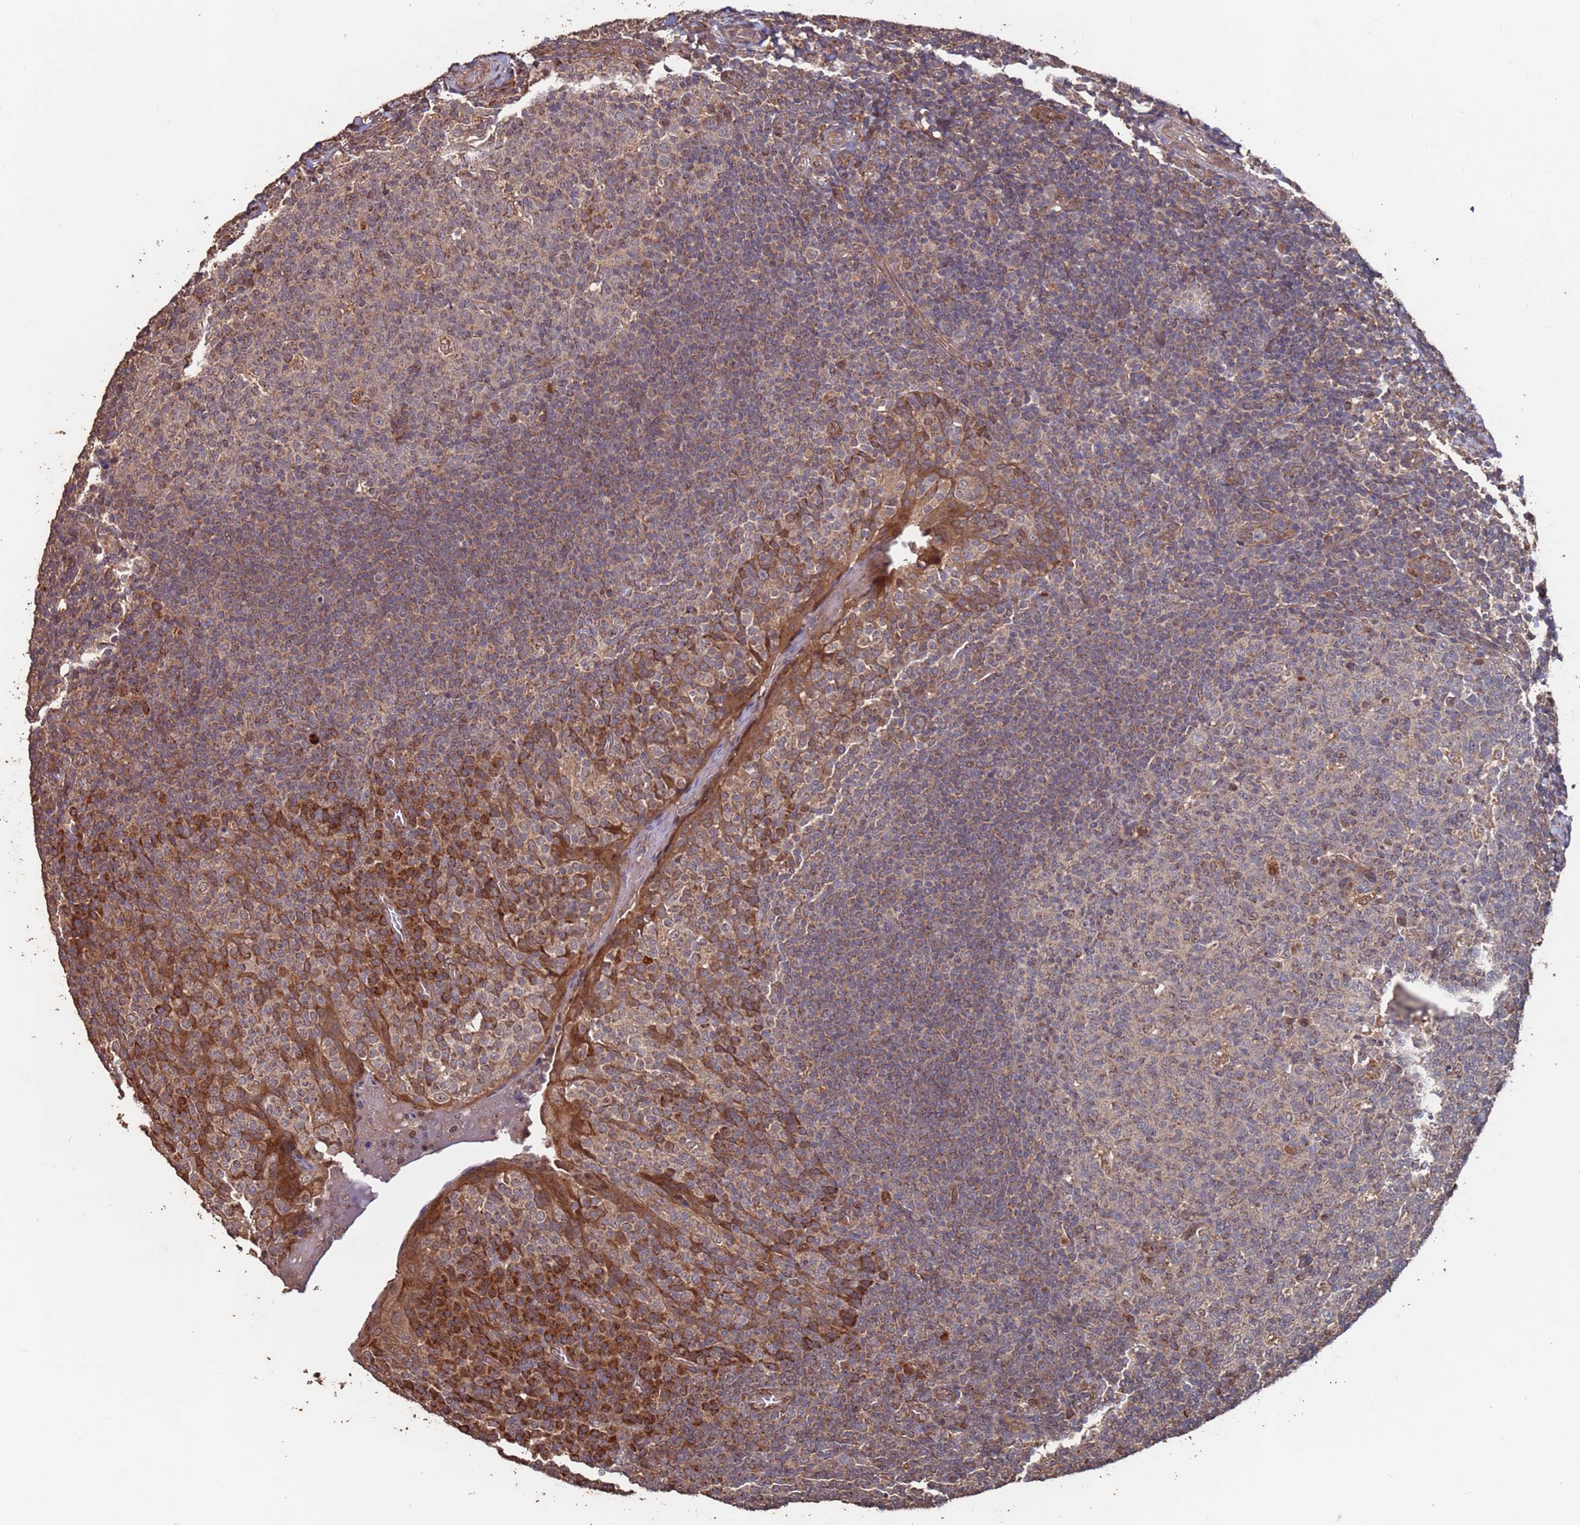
{"staining": {"intensity": "moderate", "quantity": "<25%", "location": "cytoplasmic/membranous,nuclear"}, "tissue": "tonsil", "cell_type": "Germinal center cells", "image_type": "normal", "snomed": [{"axis": "morphology", "description": "Normal tissue, NOS"}, {"axis": "topography", "description": "Tonsil"}], "caption": "Approximately <25% of germinal center cells in normal tonsil exhibit moderate cytoplasmic/membranous,nuclear protein positivity as visualized by brown immunohistochemical staining.", "gene": "PRR7", "patient": {"sex": "female", "age": 19}}